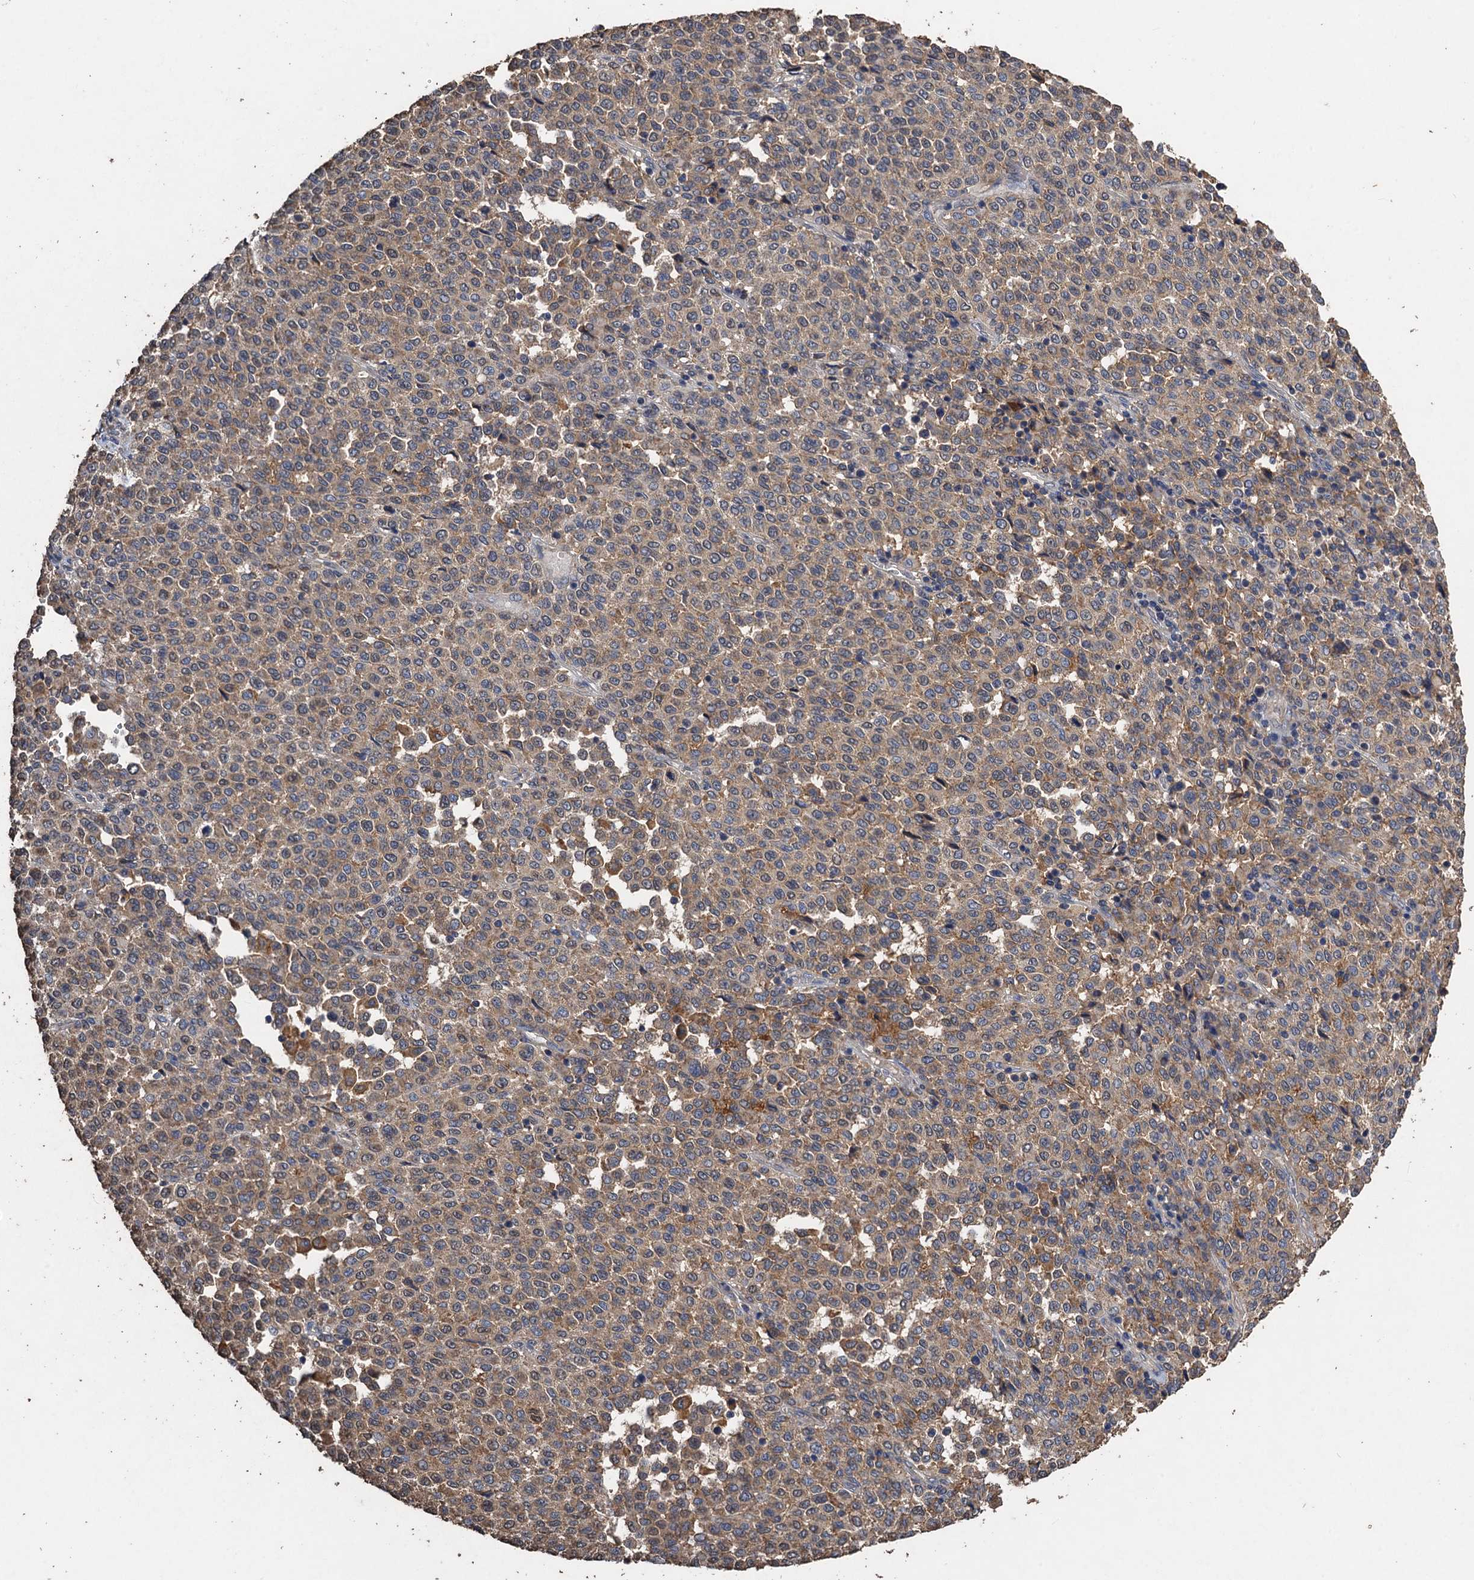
{"staining": {"intensity": "weak", "quantity": ">75%", "location": "cytoplasmic/membranous"}, "tissue": "melanoma", "cell_type": "Tumor cells", "image_type": "cancer", "snomed": [{"axis": "morphology", "description": "Malignant melanoma, Metastatic site"}, {"axis": "topography", "description": "Pancreas"}], "caption": "Approximately >75% of tumor cells in melanoma show weak cytoplasmic/membranous protein positivity as visualized by brown immunohistochemical staining.", "gene": "SCUBE3", "patient": {"sex": "female", "age": 30}}